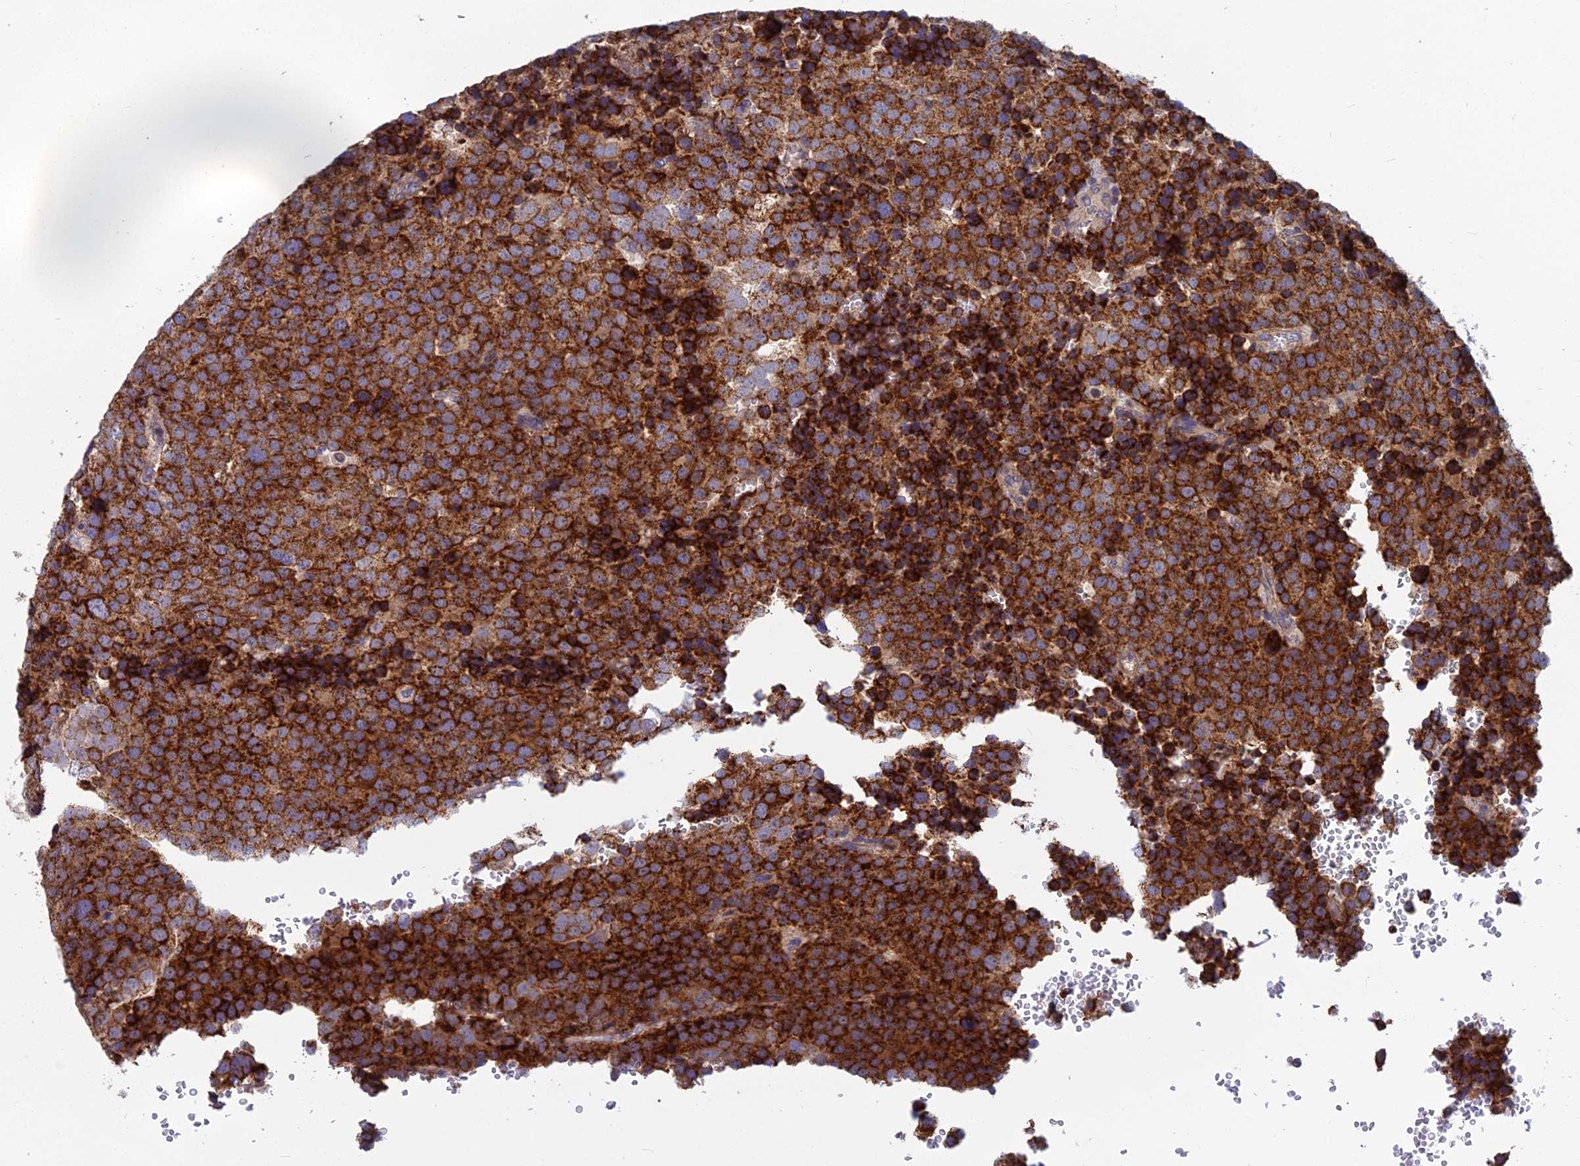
{"staining": {"intensity": "strong", "quantity": ">75%", "location": "cytoplasmic/membranous"}, "tissue": "testis cancer", "cell_type": "Tumor cells", "image_type": "cancer", "snomed": [{"axis": "morphology", "description": "Seminoma, NOS"}, {"axis": "topography", "description": "Testis"}], "caption": "Protein expression analysis of seminoma (testis) shows strong cytoplasmic/membranous positivity in about >75% of tumor cells.", "gene": "COX20", "patient": {"sex": "male", "age": 71}}